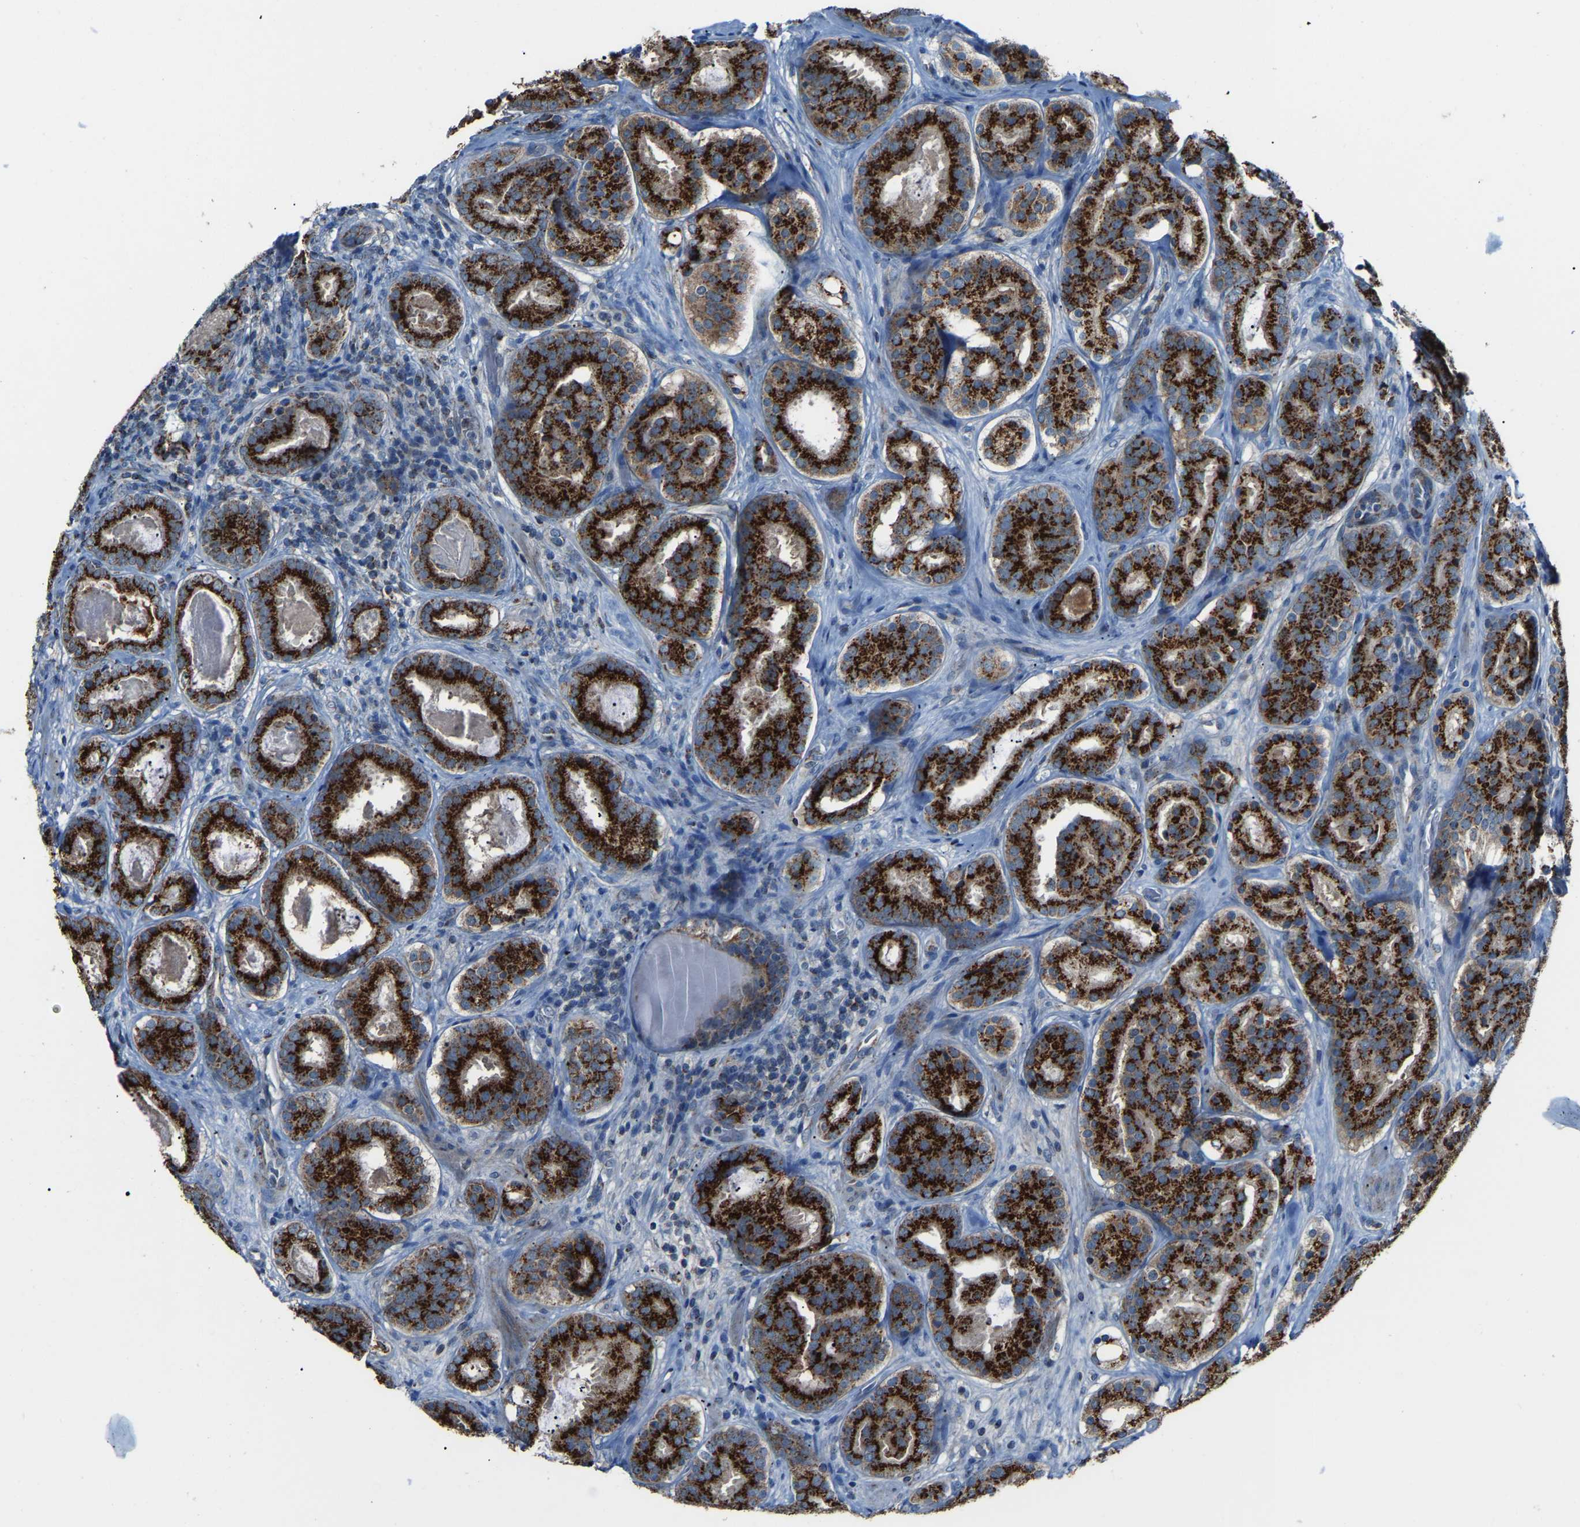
{"staining": {"intensity": "strong", "quantity": ">75%", "location": "cytoplasmic/membranous"}, "tissue": "prostate cancer", "cell_type": "Tumor cells", "image_type": "cancer", "snomed": [{"axis": "morphology", "description": "Adenocarcinoma, Low grade"}, {"axis": "topography", "description": "Prostate"}], "caption": "Immunohistochemistry (DAB (3,3'-diaminobenzidine)) staining of human prostate cancer displays strong cytoplasmic/membranous protein staining in approximately >75% of tumor cells.", "gene": "CANT1", "patient": {"sex": "male", "age": 69}}